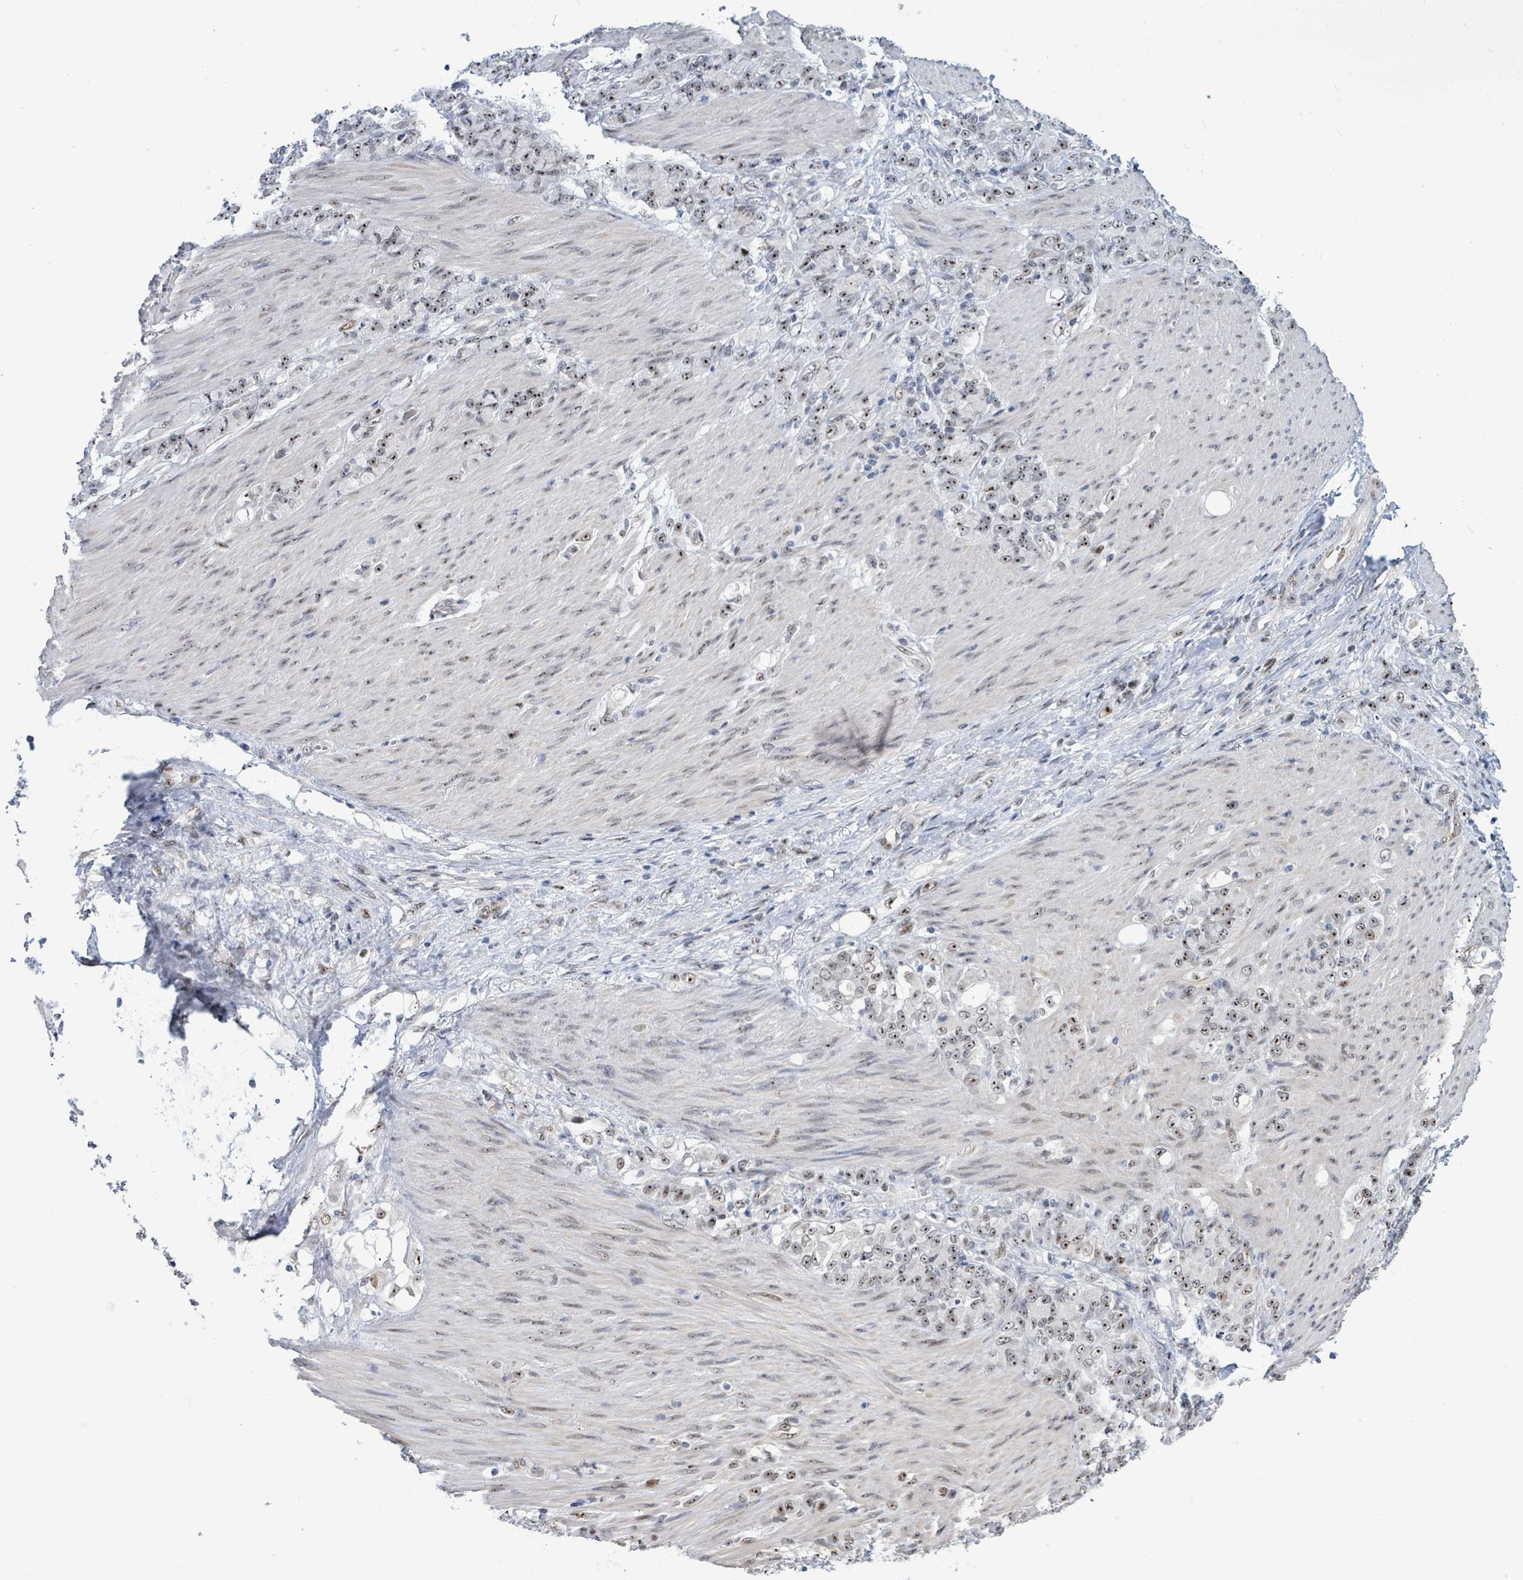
{"staining": {"intensity": "moderate", "quantity": ">75%", "location": "nuclear"}, "tissue": "stomach cancer", "cell_type": "Tumor cells", "image_type": "cancer", "snomed": [{"axis": "morphology", "description": "Normal tissue, NOS"}, {"axis": "morphology", "description": "Adenocarcinoma, NOS"}, {"axis": "topography", "description": "Stomach"}], "caption": "High-magnification brightfield microscopy of stomach cancer (adenocarcinoma) stained with DAB (3,3'-diaminobenzidine) (brown) and counterstained with hematoxylin (blue). tumor cells exhibit moderate nuclear expression is appreciated in approximately>75% of cells. Using DAB (3,3'-diaminobenzidine) (brown) and hematoxylin (blue) stains, captured at high magnification using brightfield microscopy.", "gene": "RRN3", "patient": {"sex": "female", "age": 79}}